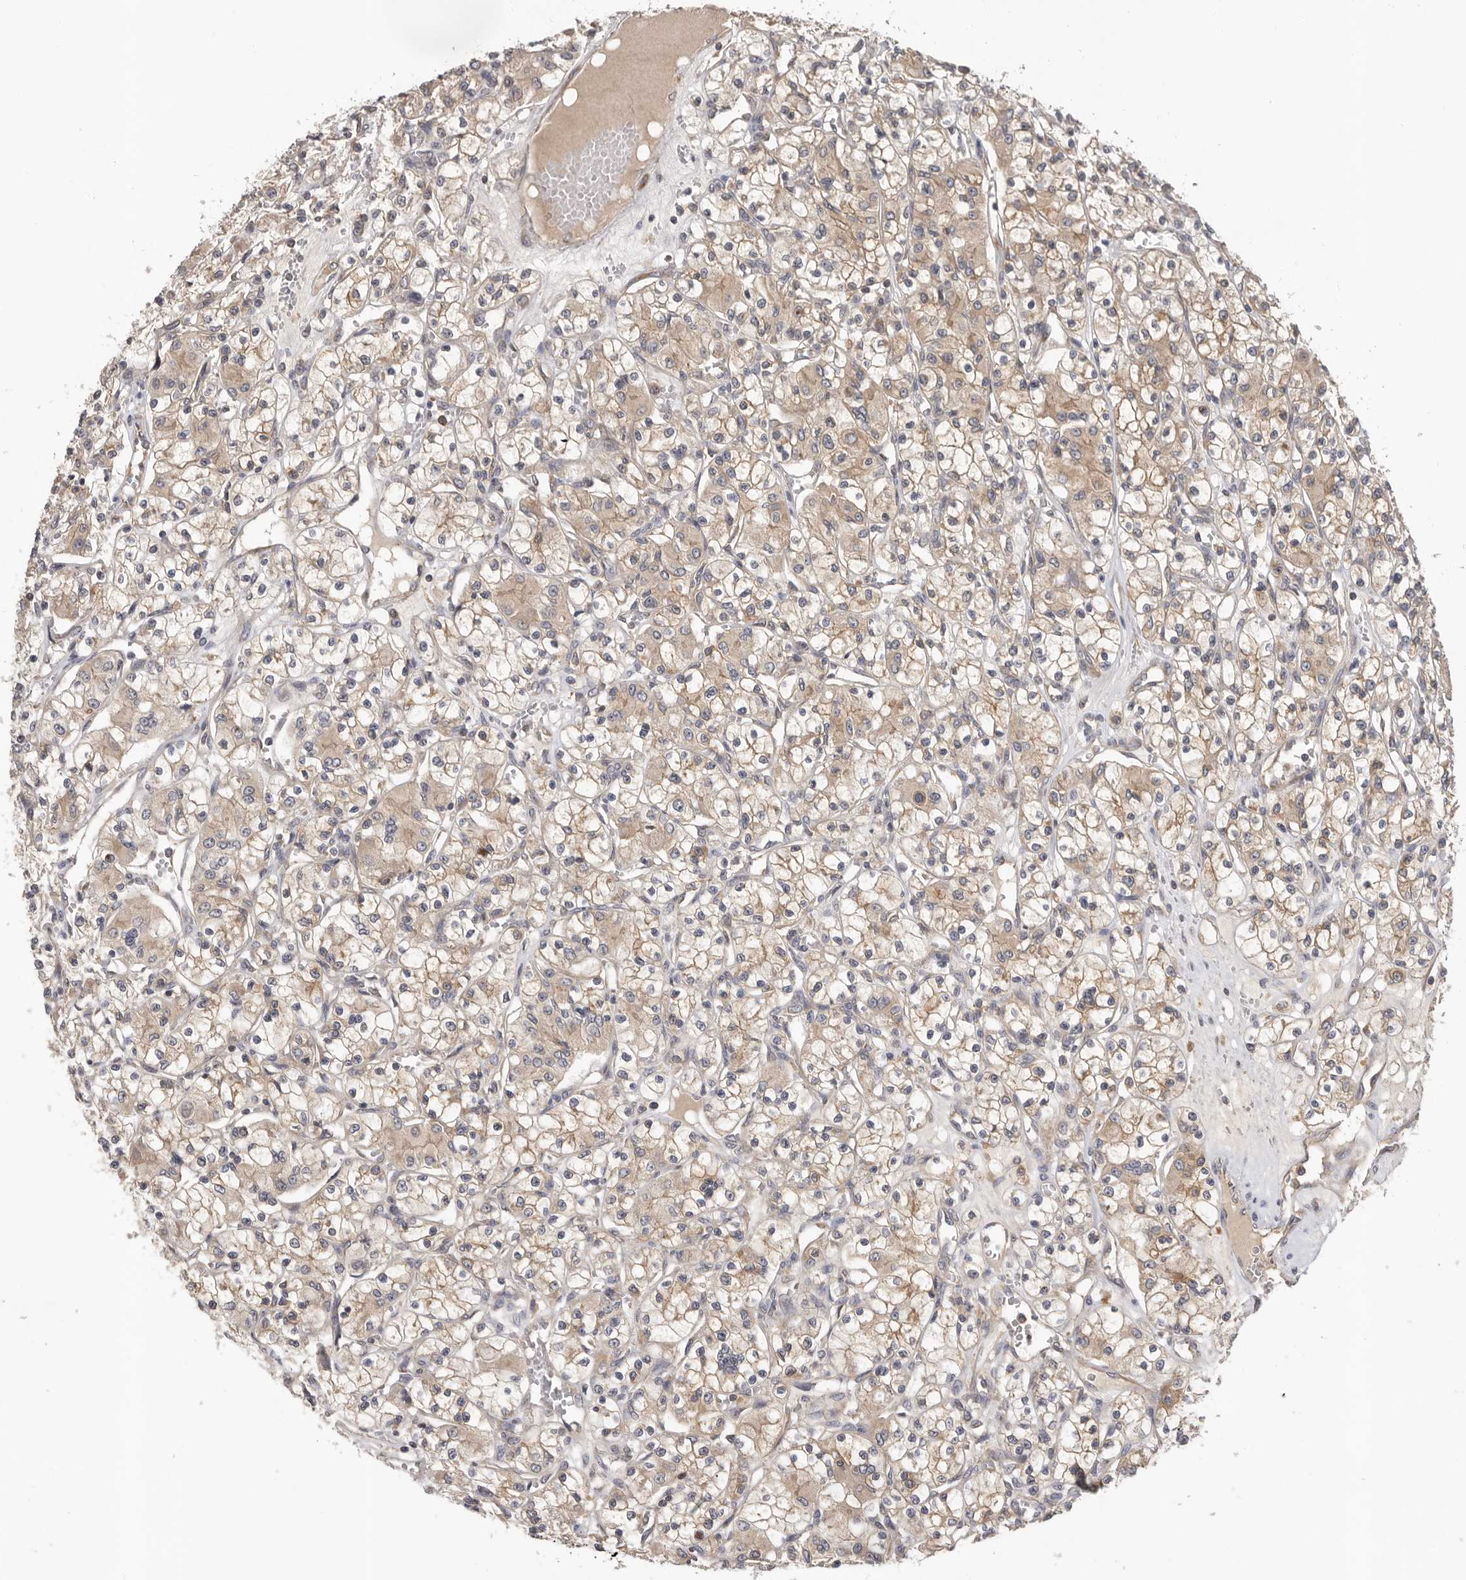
{"staining": {"intensity": "moderate", "quantity": ">75%", "location": "cytoplasmic/membranous"}, "tissue": "renal cancer", "cell_type": "Tumor cells", "image_type": "cancer", "snomed": [{"axis": "morphology", "description": "Adenocarcinoma, NOS"}, {"axis": "topography", "description": "Kidney"}], "caption": "Immunohistochemistry (IHC) image of neoplastic tissue: renal adenocarcinoma stained using IHC demonstrates medium levels of moderate protein expression localized specifically in the cytoplasmic/membranous of tumor cells, appearing as a cytoplasmic/membranous brown color.", "gene": "PPP1R42", "patient": {"sex": "female", "age": 59}}